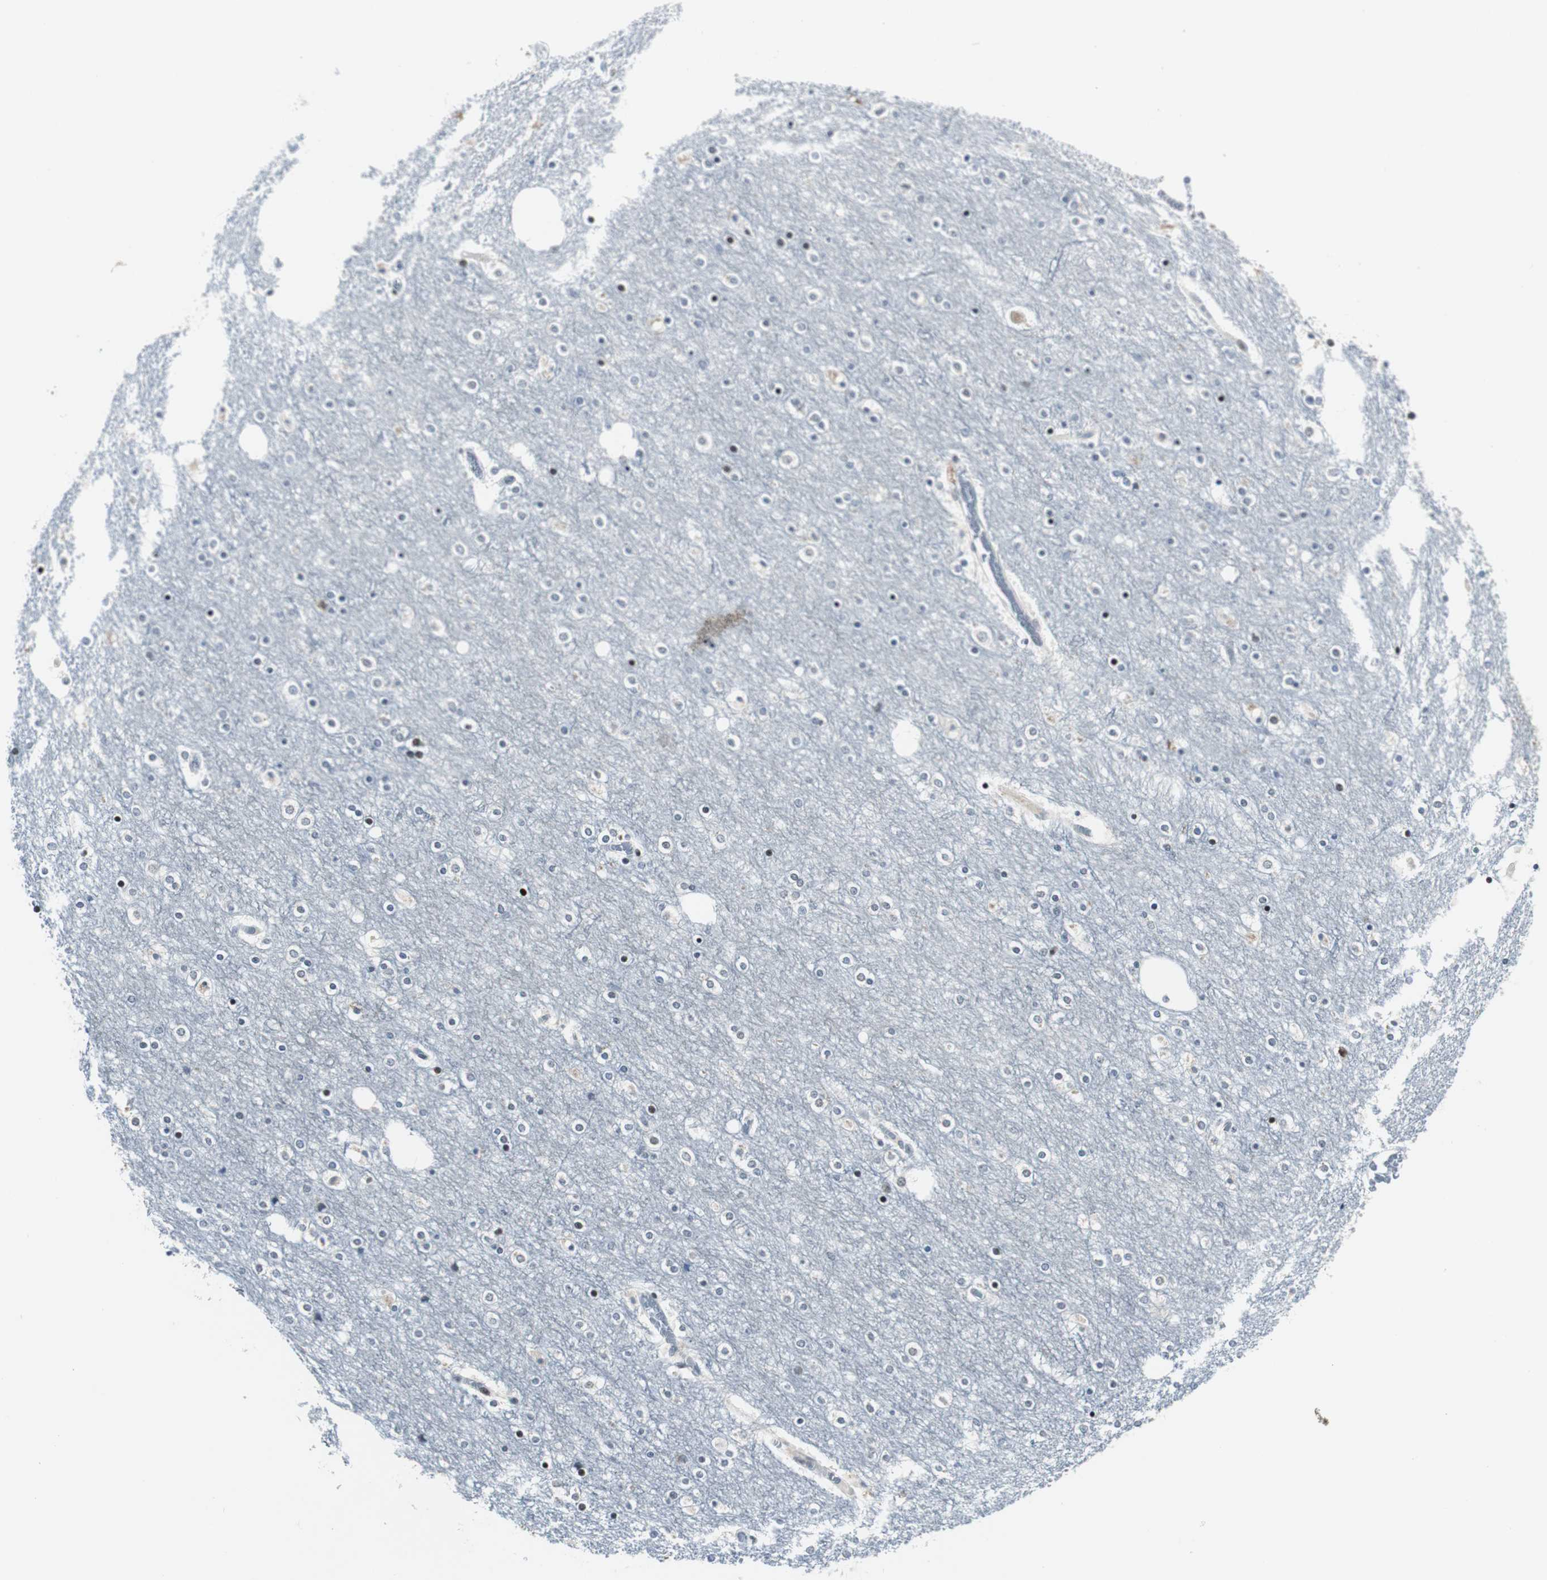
{"staining": {"intensity": "negative", "quantity": "none", "location": "none"}, "tissue": "cerebral cortex", "cell_type": "Endothelial cells", "image_type": "normal", "snomed": [{"axis": "morphology", "description": "Normal tissue, NOS"}, {"axis": "topography", "description": "Cerebral cortex"}], "caption": "A photomicrograph of cerebral cortex stained for a protein exhibits no brown staining in endothelial cells.", "gene": "MTA1", "patient": {"sex": "female", "age": 54}}